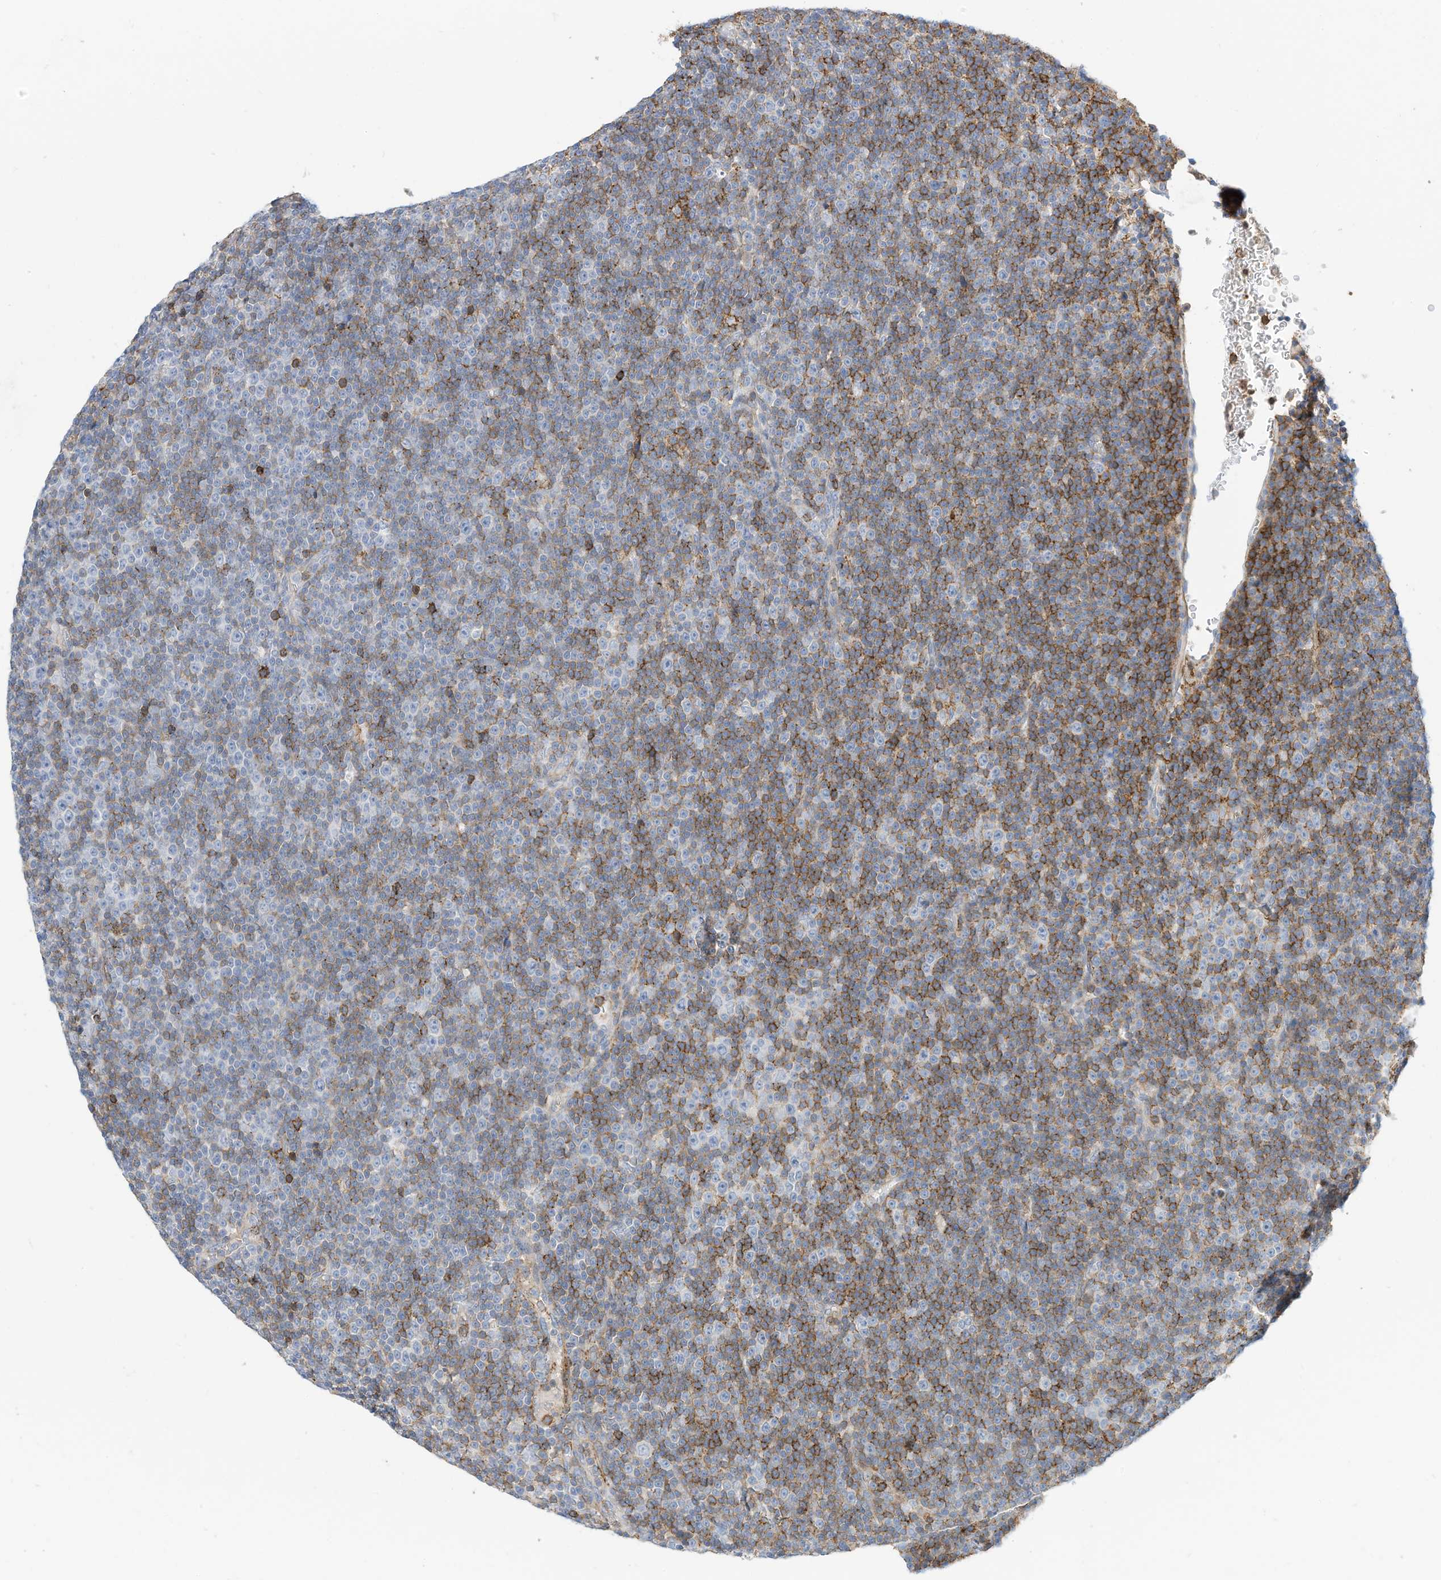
{"staining": {"intensity": "moderate", "quantity": "25%-75%", "location": "cytoplasmic/membranous"}, "tissue": "lymphoma", "cell_type": "Tumor cells", "image_type": "cancer", "snomed": [{"axis": "morphology", "description": "Malignant lymphoma, non-Hodgkin's type, Low grade"}, {"axis": "topography", "description": "Lymph node"}], "caption": "About 25%-75% of tumor cells in human lymphoma show moderate cytoplasmic/membranous protein expression as visualized by brown immunohistochemical staining.", "gene": "TXNDC9", "patient": {"sex": "female", "age": 67}}